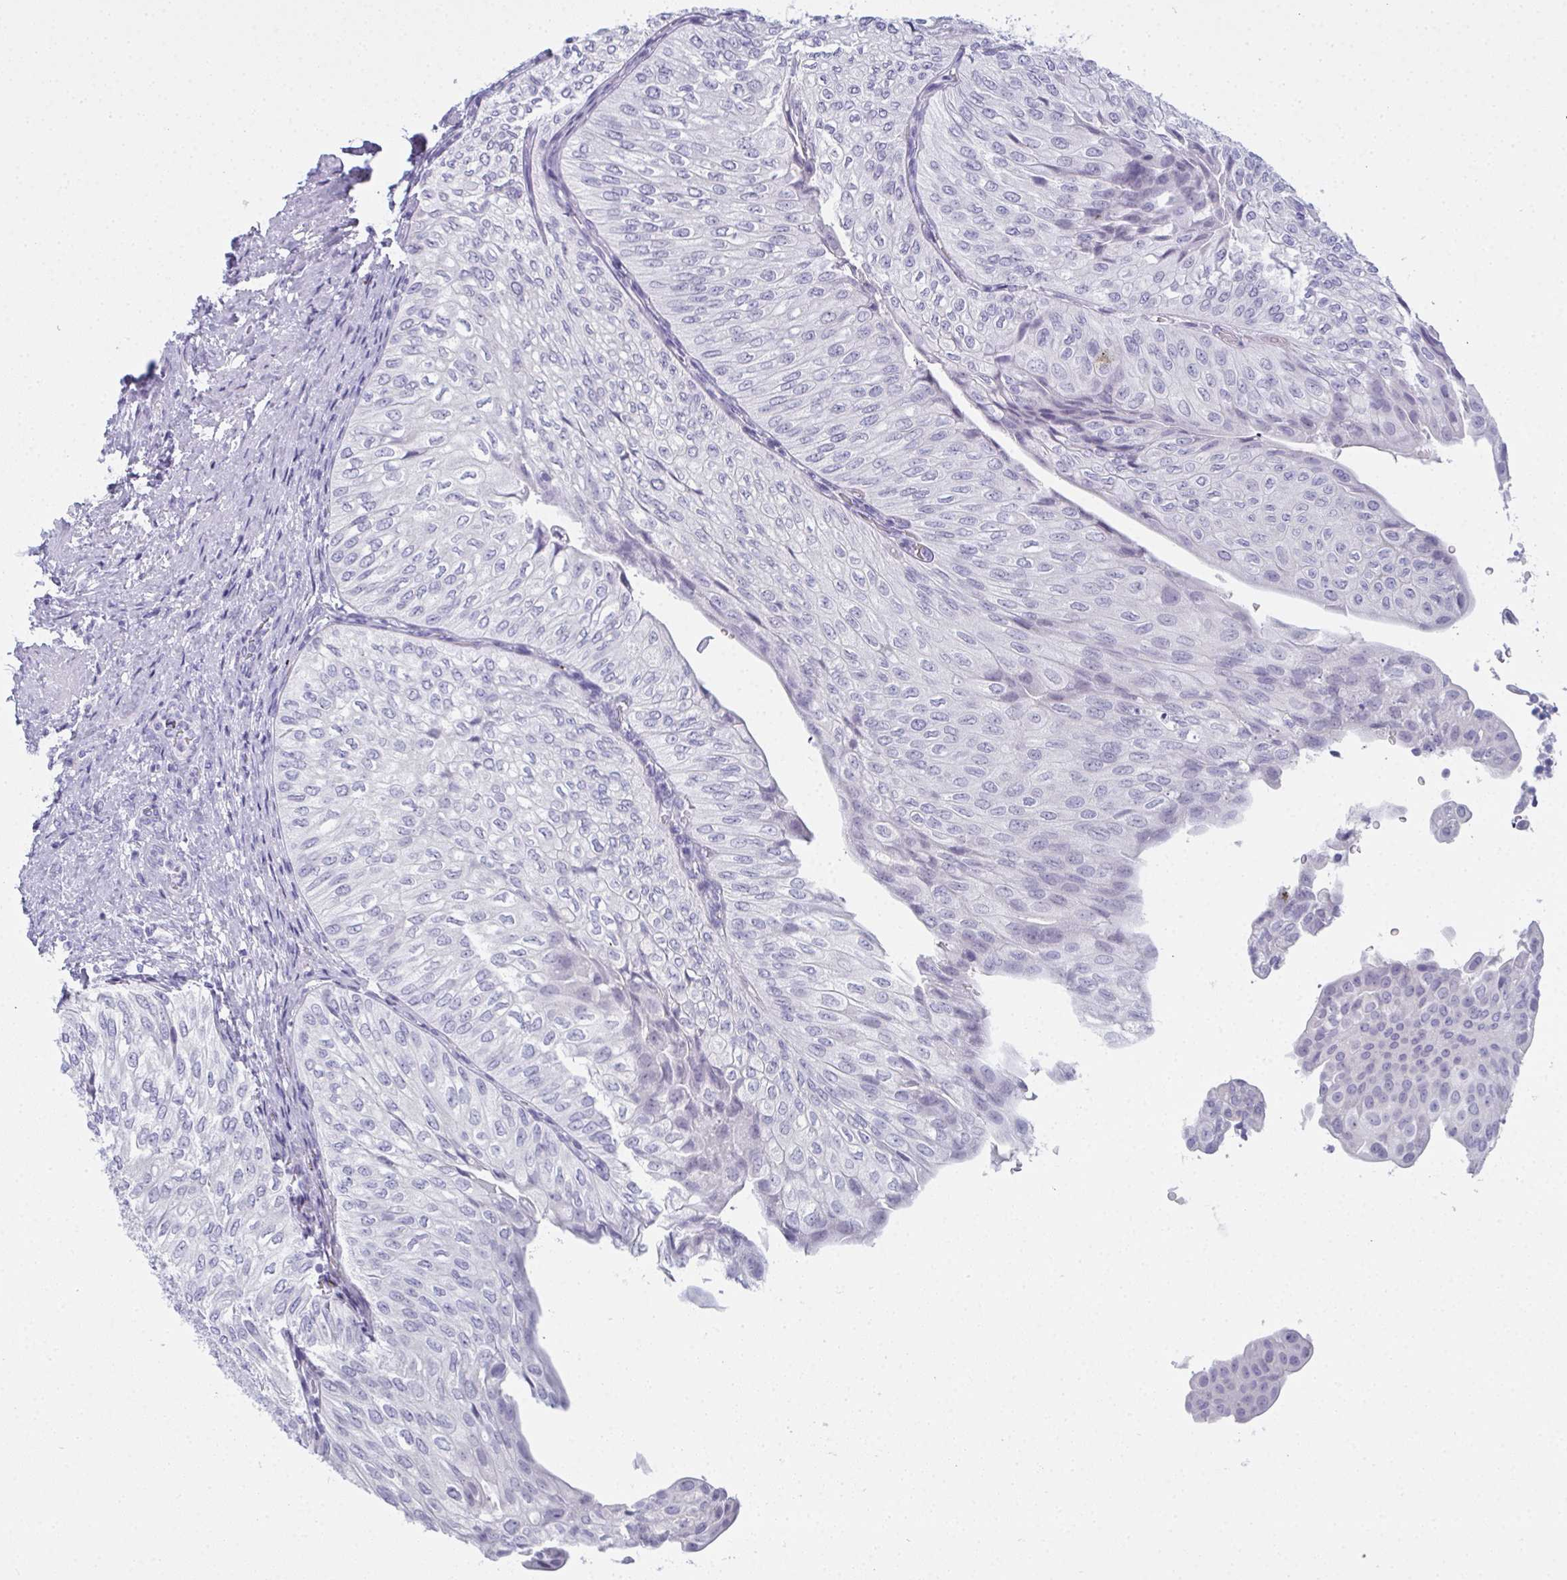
{"staining": {"intensity": "negative", "quantity": "none", "location": "none"}, "tissue": "urothelial cancer", "cell_type": "Tumor cells", "image_type": "cancer", "snomed": [{"axis": "morphology", "description": "Urothelial carcinoma, NOS"}, {"axis": "topography", "description": "Urinary bladder"}], "caption": "An immunohistochemistry image of transitional cell carcinoma is shown. There is no staining in tumor cells of transitional cell carcinoma. Nuclei are stained in blue.", "gene": "SLC36A2", "patient": {"sex": "male", "age": 62}}